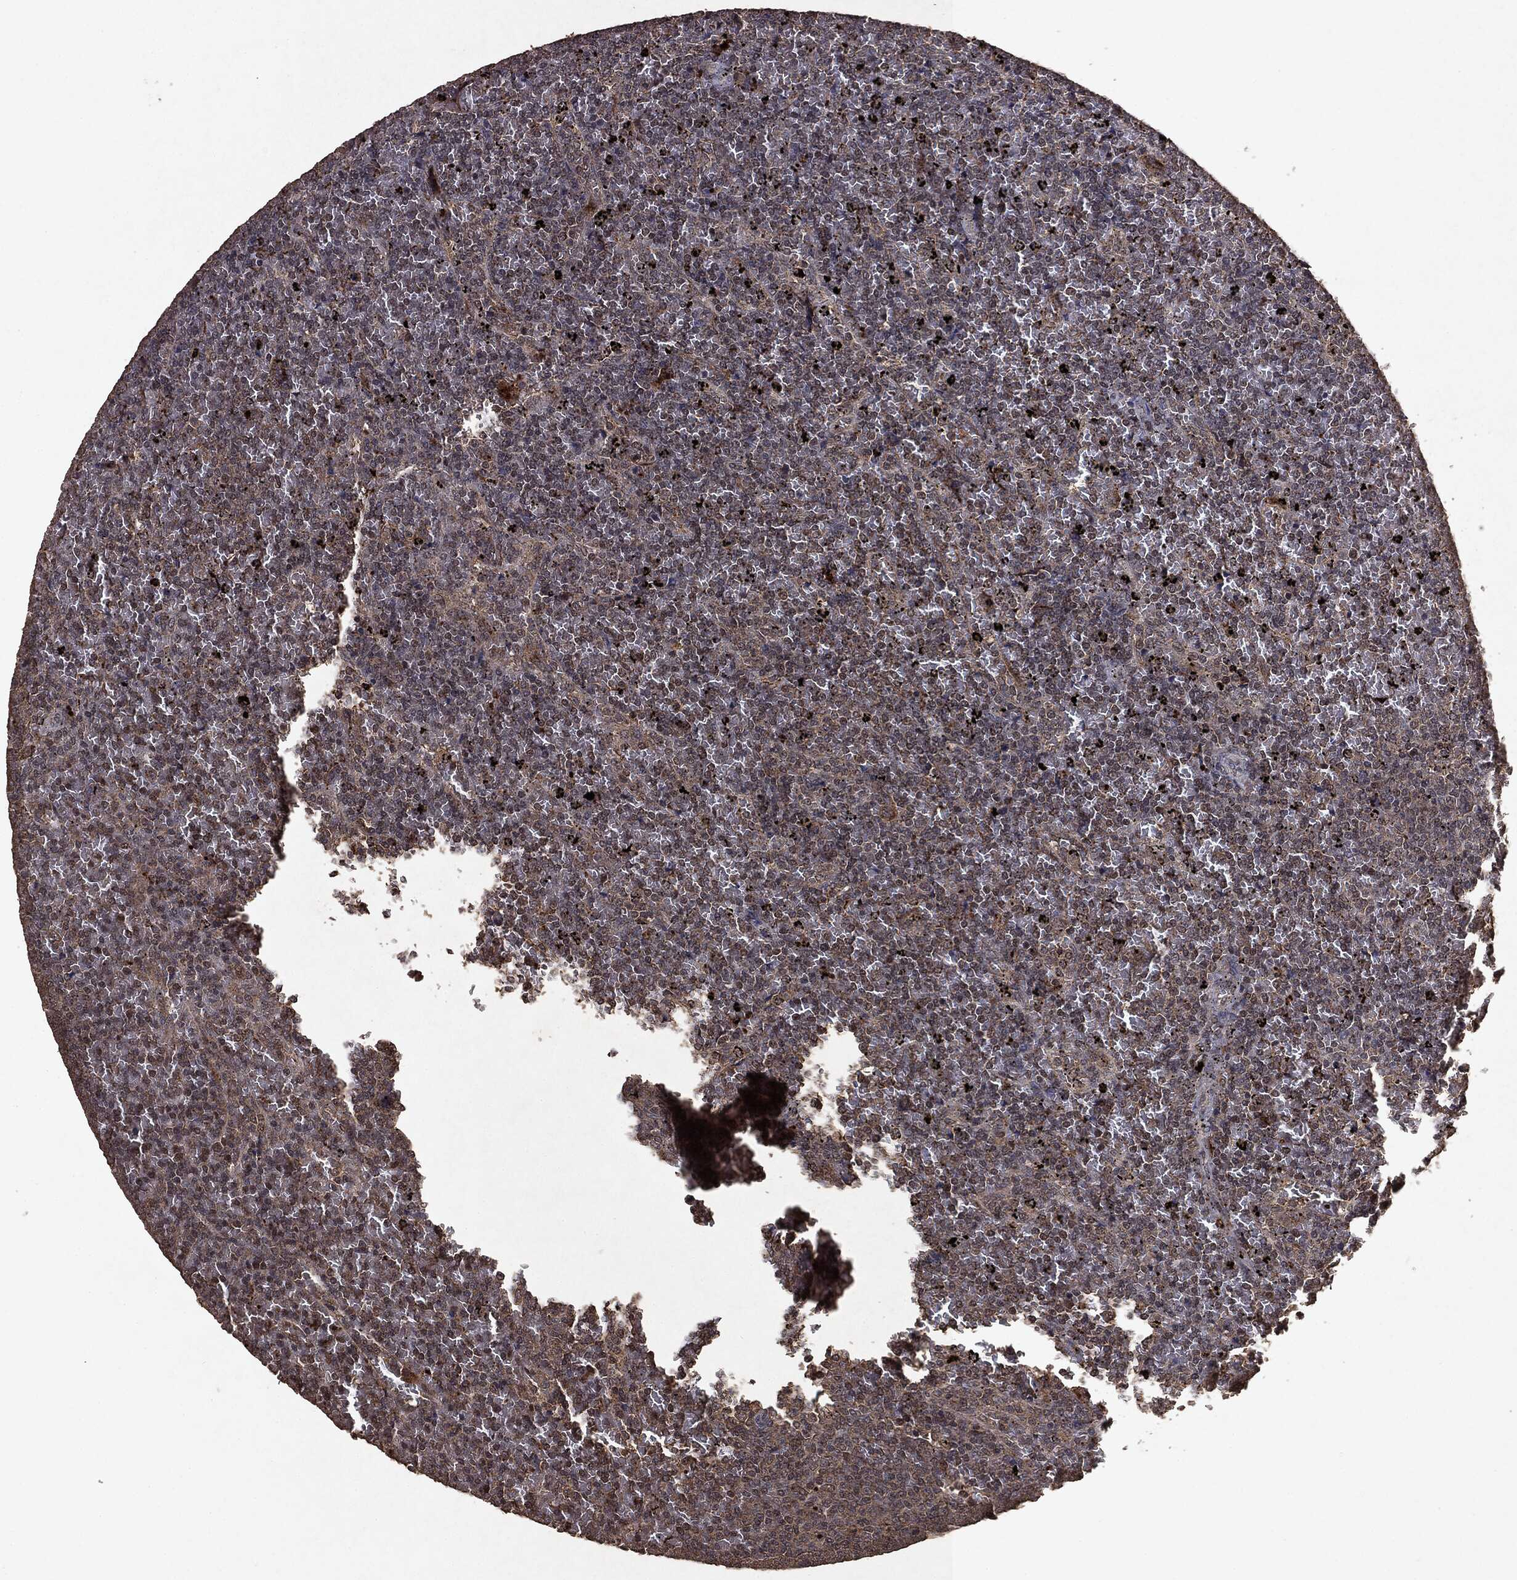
{"staining": {"intensity": "weak", "quantity": "25%-75%", "location": "cytoplasmic/membranous"}, "tissue": "lymphoma", "cell_type": "Tumor cells", "image_type": "cancer", "snomed": [{"axis": "morphology", "description": "Malignant lymphoma, non-Hodgkin's type, Low grade"}, {"axis": "topography", "description": "Spleen"}], "caption": "Tumor cells demonstrate low levels of weak cytoplasmic/membranous staining in approximately 25%-75% of cells in human lymphoma.", "gene": "MTOR", "patient": {"sex": "female", "age": 77}}